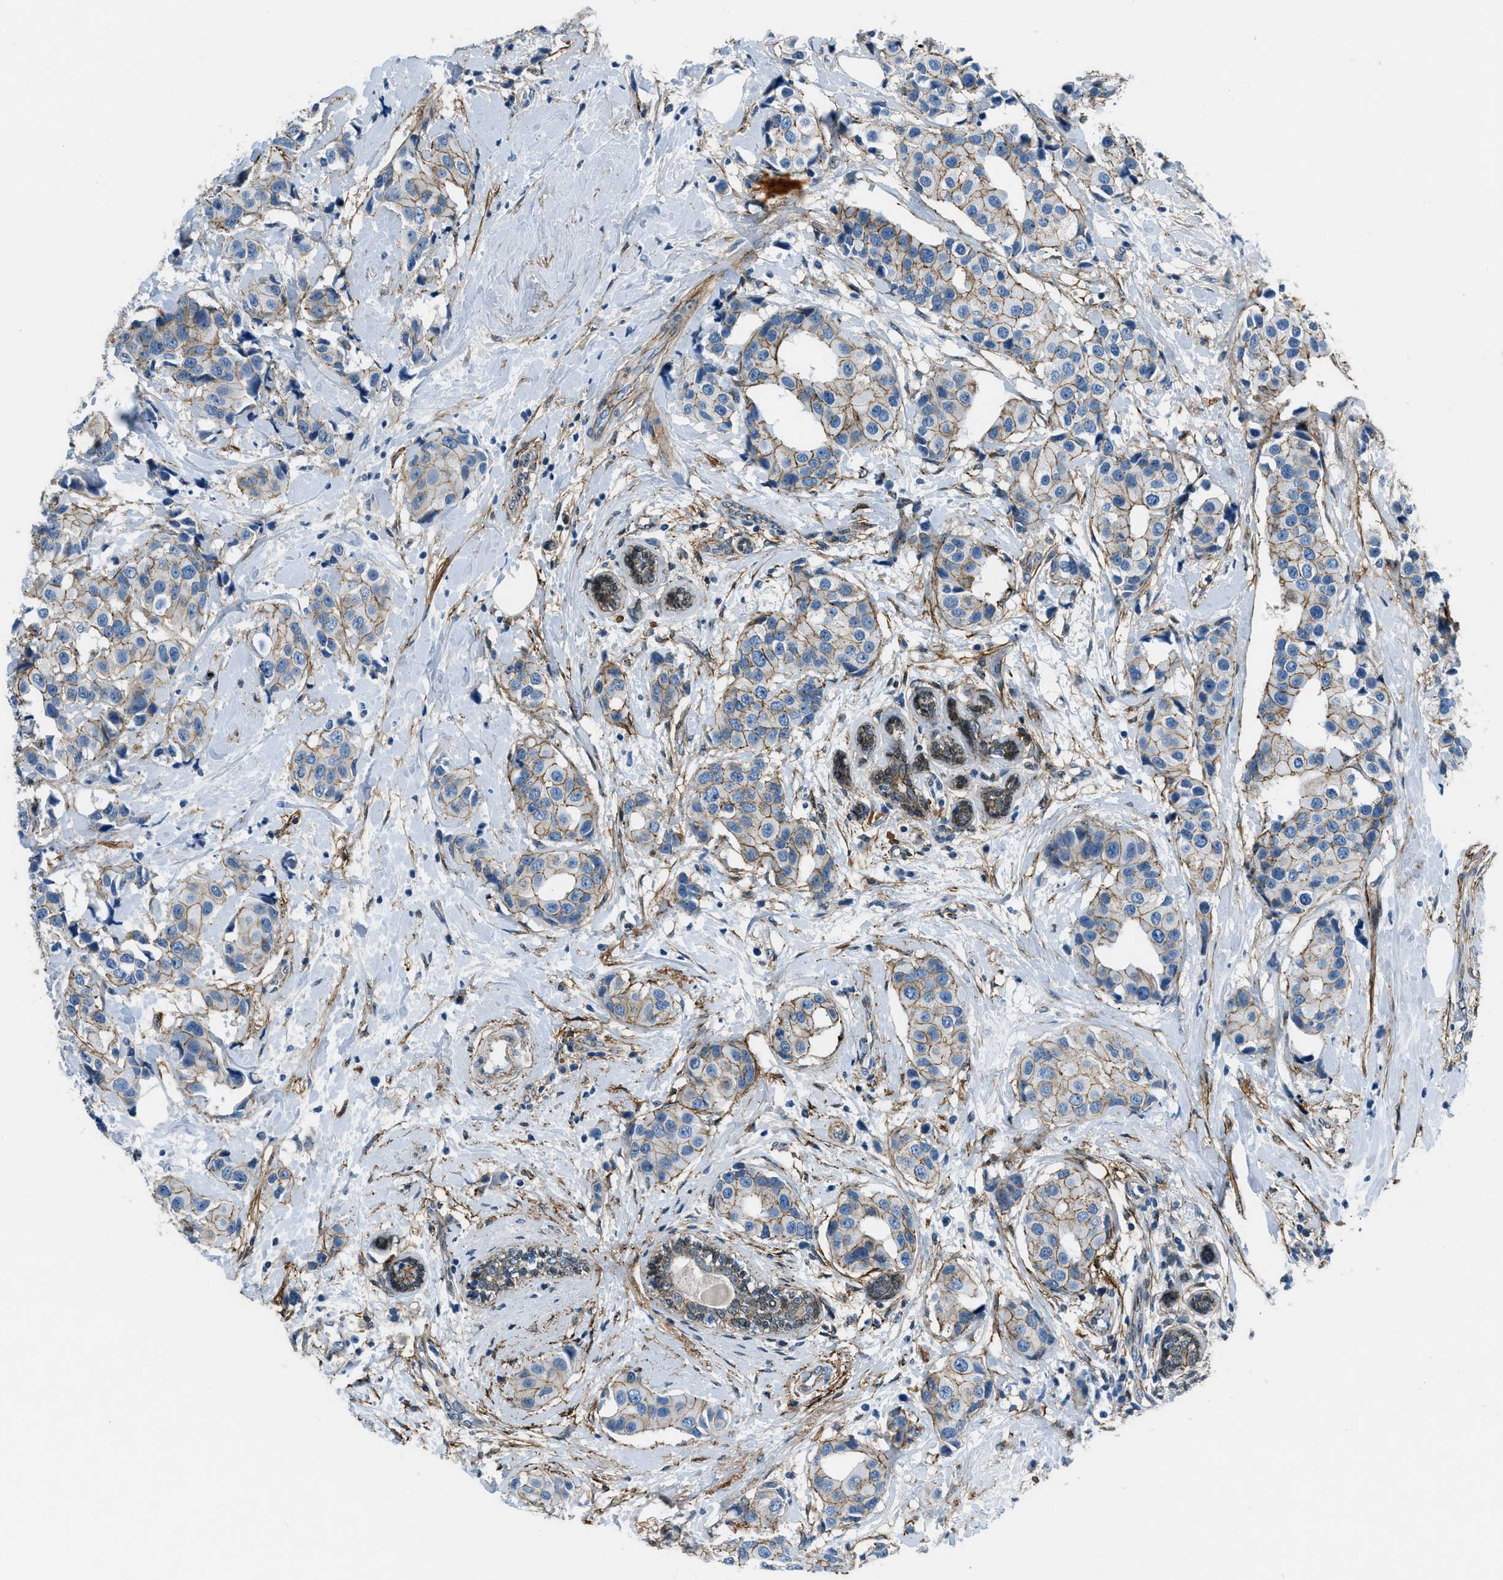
{"staining": {"intensity": "weak", "quantity": ">75%", "location": "cytoplasmic/membranous"}, "tissue": "breast cancer", "cell_type": "Tumor cells", "image_type": "cancer", "snomed": [{"axis": "morphology", "description": "Normal tissue, NOS"}, {"axis": "morphology", "description": "Duct carcinoma"}, {"axis": "topography", "description": "Breast"}], "caption": "Intraductal carcinoma (breast) stained with a brown dye demonstrates weak cytoplasmic/membranous positive positivity in approximately >75% of tumor cells.", "gene": "FBN1", "patient": {"sex": "female", "age": 39}}